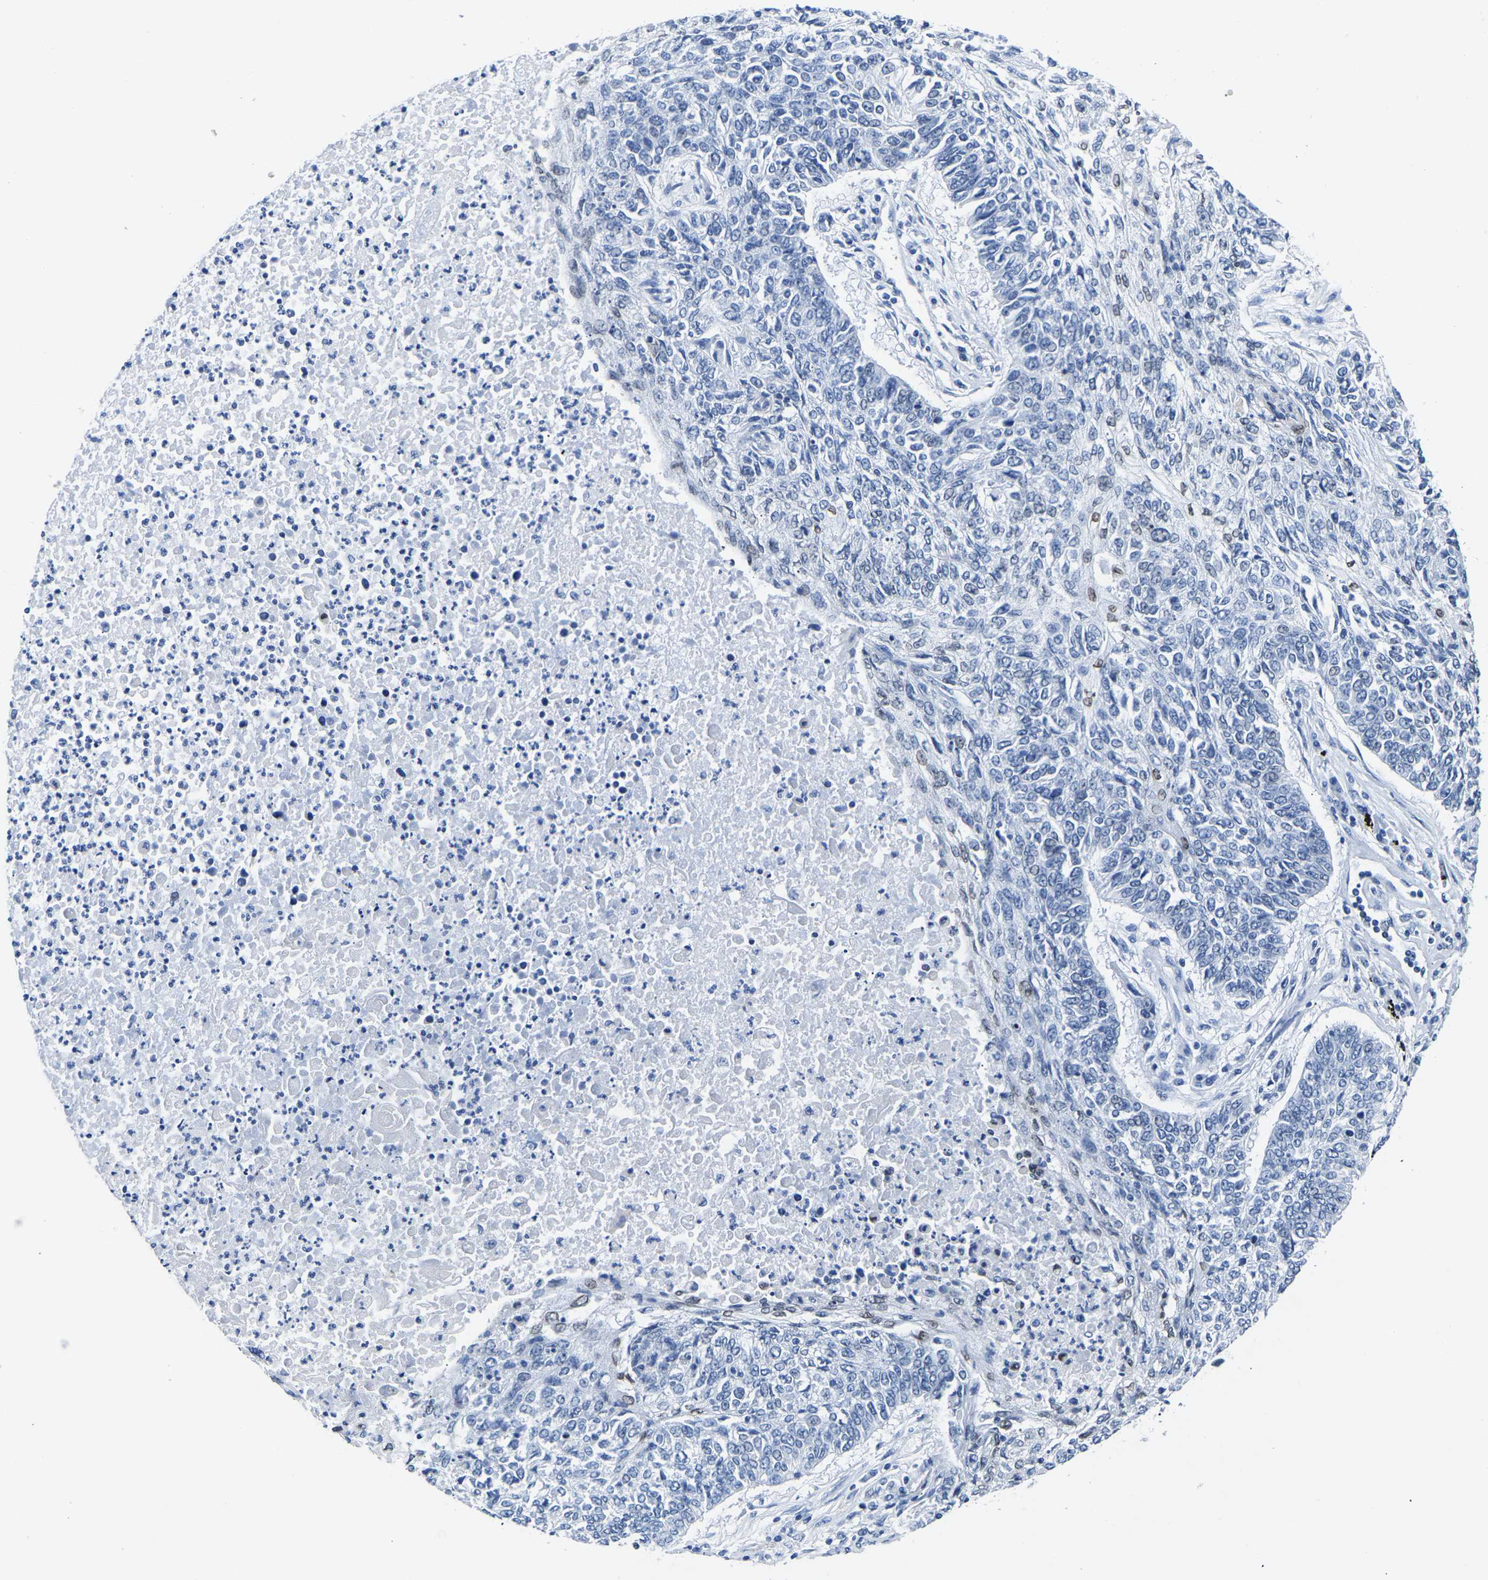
{"staining": {"intensity": "weak", "quantity": "<25%", "location": "nuclear"}, "tissue": "lung cancer", "cell_type": "Tumor cells", "image_type": "cancer", "snomed": [{"axis": "morphology", "description": "Normal tissue, NOS"}, {"axis": "morphology", "description": "Squamous cell carcinoma, NOS"}, {"axis": "topography", "description": "Cartilage tissue"}, {"axis": "topography", "description": "Bronchus"}, {"axis": "topography", "description": "Lung"}], "caption": "Tumor cells show no significant protein staining in lung cancer (squamous cell carcinoma).", "gene": "UPK3A", "patient": {"sex": "female", "age": 49}}